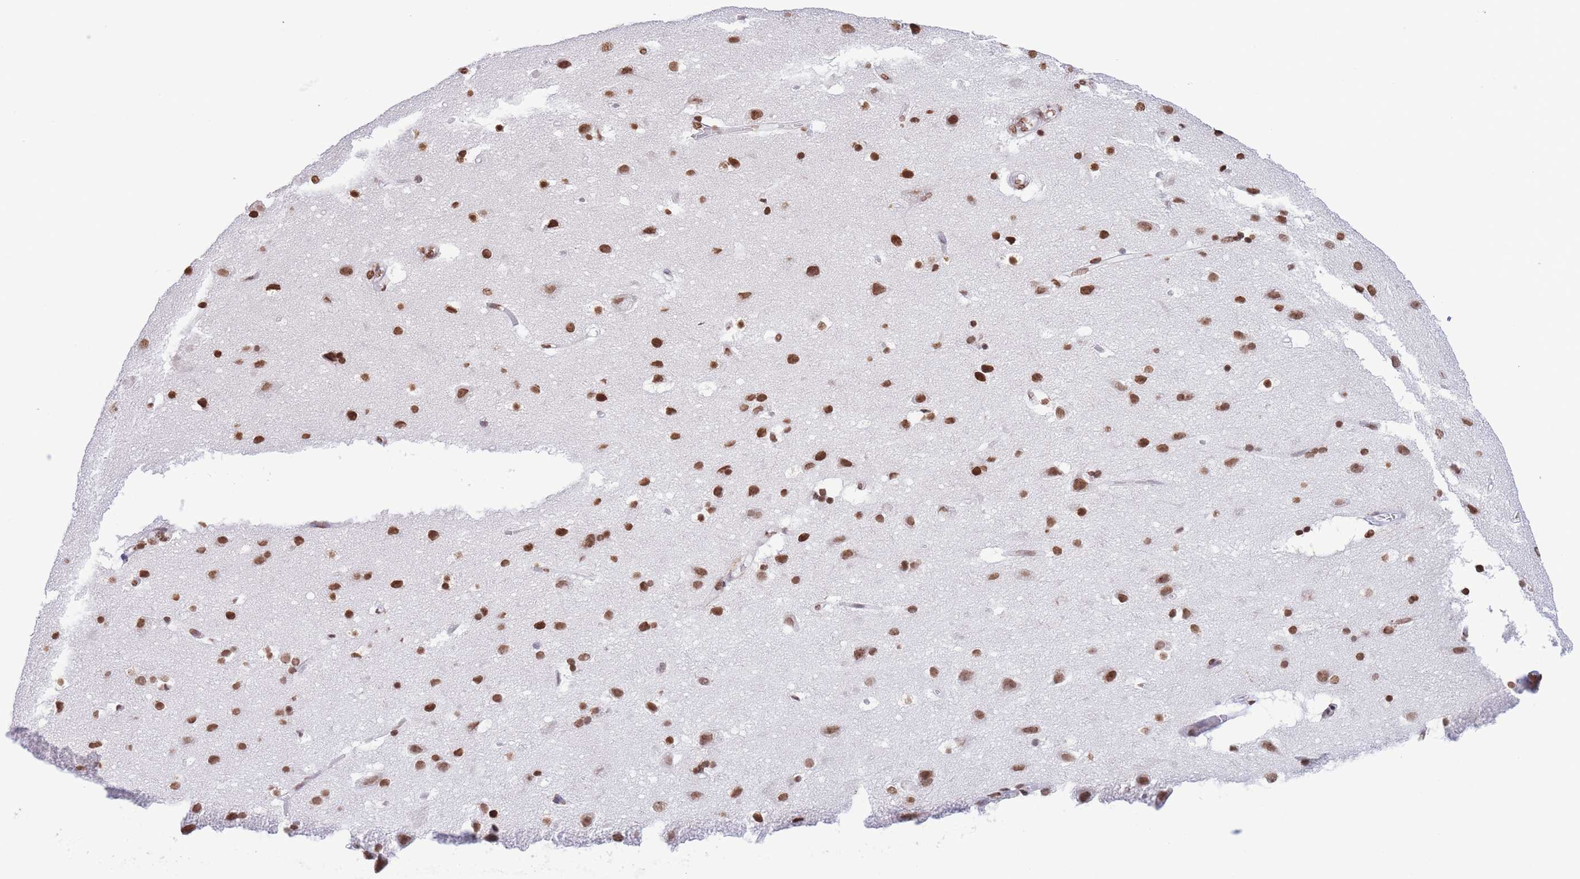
{"staining": {"intensity": "moderate", "quantity": ">75%", "location": "nuclear"}, "tissue": "cerebral cortex", "cell_type": "Endothelial cells", "image_type": "normal", "snomed": [{"axis": "morphology", "description": "Normal tissue, NOS"}, {"axis": "topography", "description": "Cerebral cortex"}], "caption": "Immunohistochemistry (IHC) micrograph of benign cerebral cortex: human cerebral cortex stained using immunohistochemistry (IHC) displays medium levels of moderate protein expression localized specifically in the nuclear of endothelial cells, appearing as a nuclear brown color.", "gene": "H2BC10", "patient": {"sex": "male", "age": 54}}